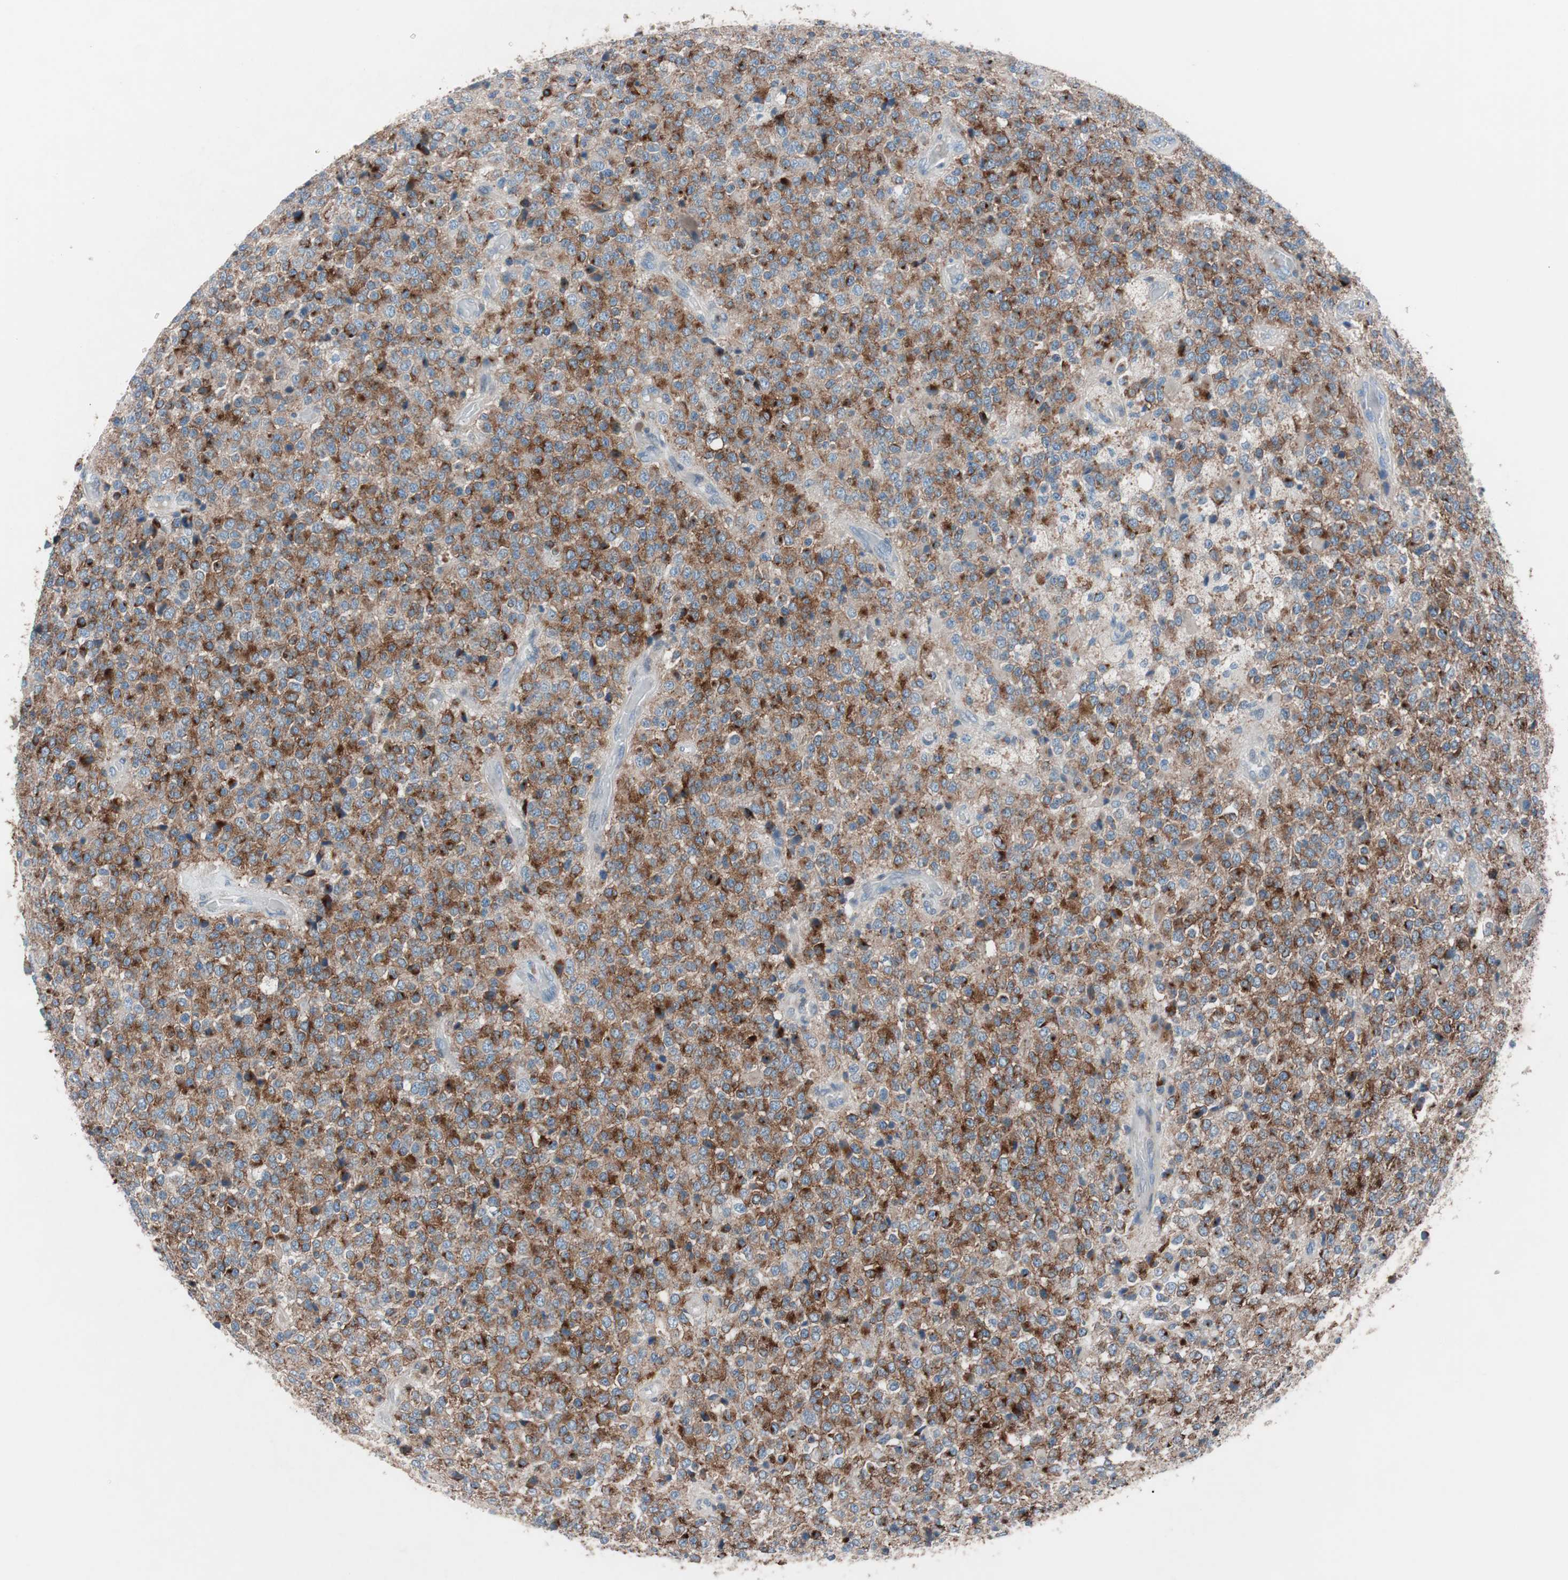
{"staining": {"intensity": "strong", "quantity": "25%-75%", "location": "cytoplasmic/membranous"}, "tissue": "glioma", "cell_type": "Tumor cells", "image_type": "cancer", "snomed": [{"axis": "morphology", "description": "Glioma, malignant, High grade"}, {"axis": "topography", "description": "pancreas cauda"}], "caption": "This is a histology image of IHC staining of glioma, which shows strong expression in the cytoplasmic/membranous of tumor cells.", "gene": "GRB7", "patient": {"sex": "male", "age": 60}}